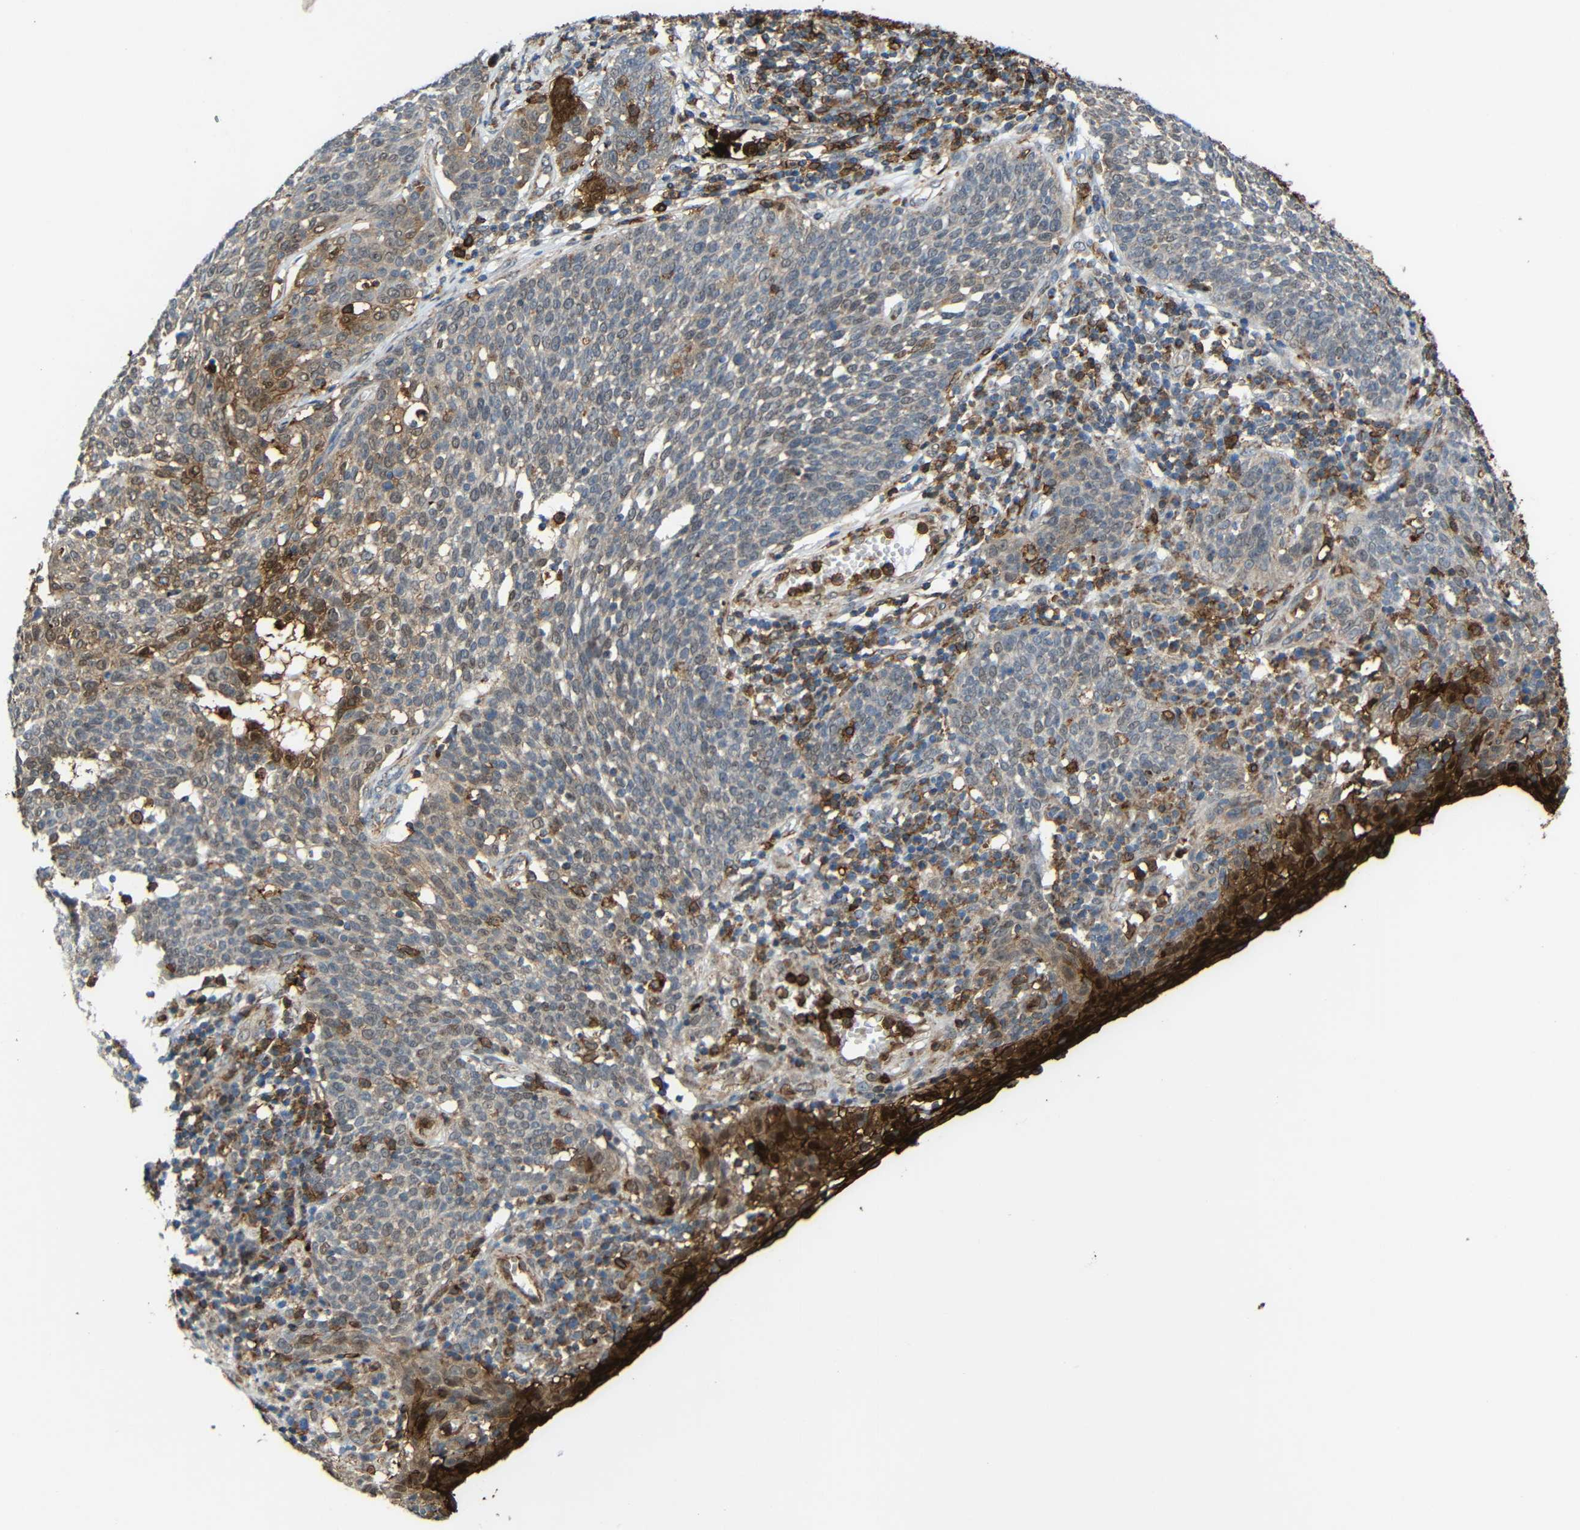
{"staining": {"intensity": "moderate", "quantity": "25%-75%", "location": "cytoplasmic/membranous"}, "tissue": "cervical cancer", "cell_type": "Tumor cells", "image_type": "cancer", "snomed": [{"axis": "morphology", "description": "Squamous cell carcinoma, NOS"}, {"axis": "topography", "description": "Cervix"}], "caption": "An image of human cervical cancer stained for a protein demonstrates moderate cytoplasmic/membranous brown staining in tumor cells. (Brightfield microscopy of DAB IHC at high magnification).", "gene": "C1GALT1", "patient": {"sex": "female", "age": 34}}